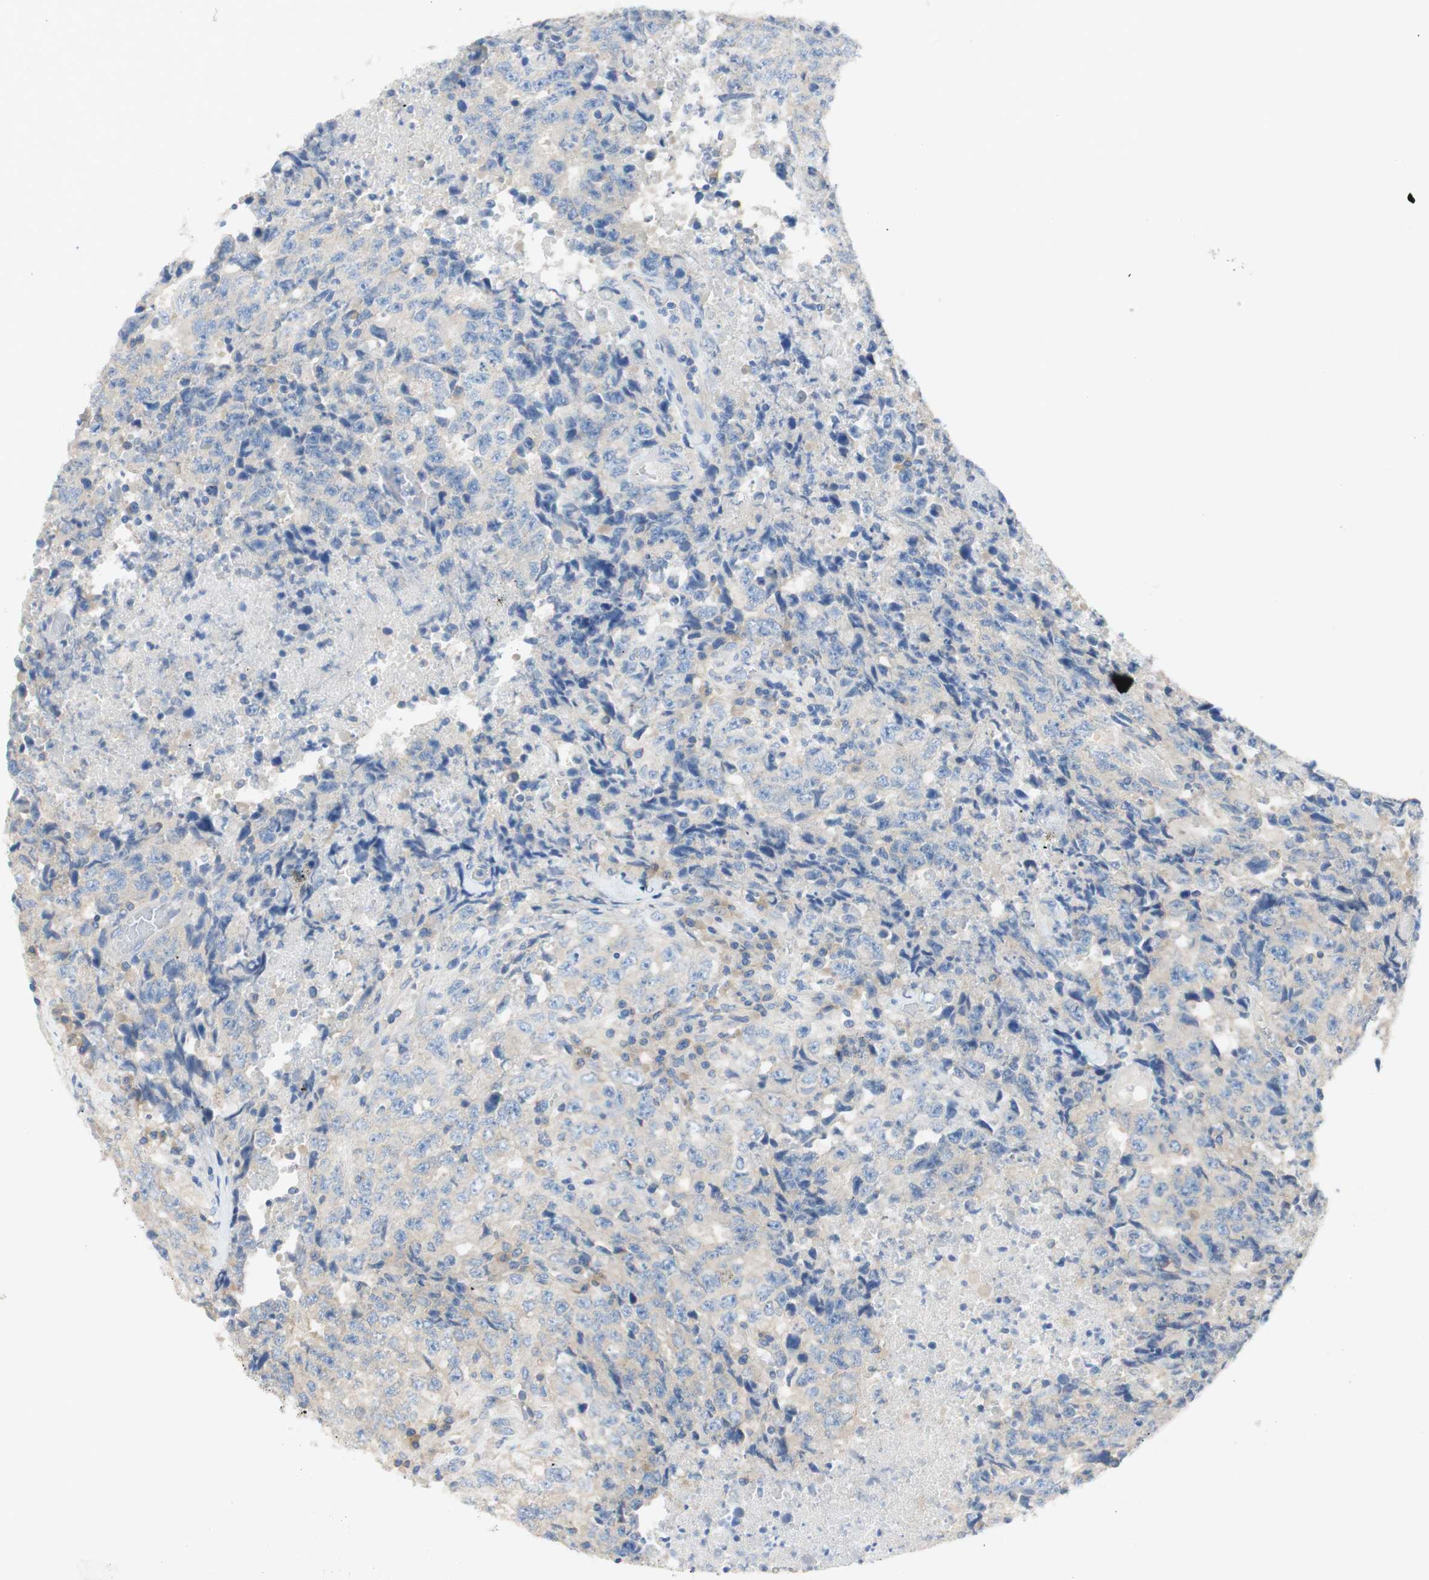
{"staining": {"intensity": "negative", "quantity": "none", "location": "none"}, "tissue": "testis cancer", "cell_type": "Tumor cells", "image_type": "cancer", "snomed": [{"axis": "morphology", "description": "Necrosis, NOS"}, {"axis": "morphology", "description": "Carcinoma, Embryonal, NOS"}, {"axis": "topography", "description": "Testis"}], "caption": "DAB immunohistochemical staining of testis embryonal carcinoma demonstrates no significant positivity in tumor cells.", "gene": "ATP2B1", "patient": {"sex": "male", "age": 19}}